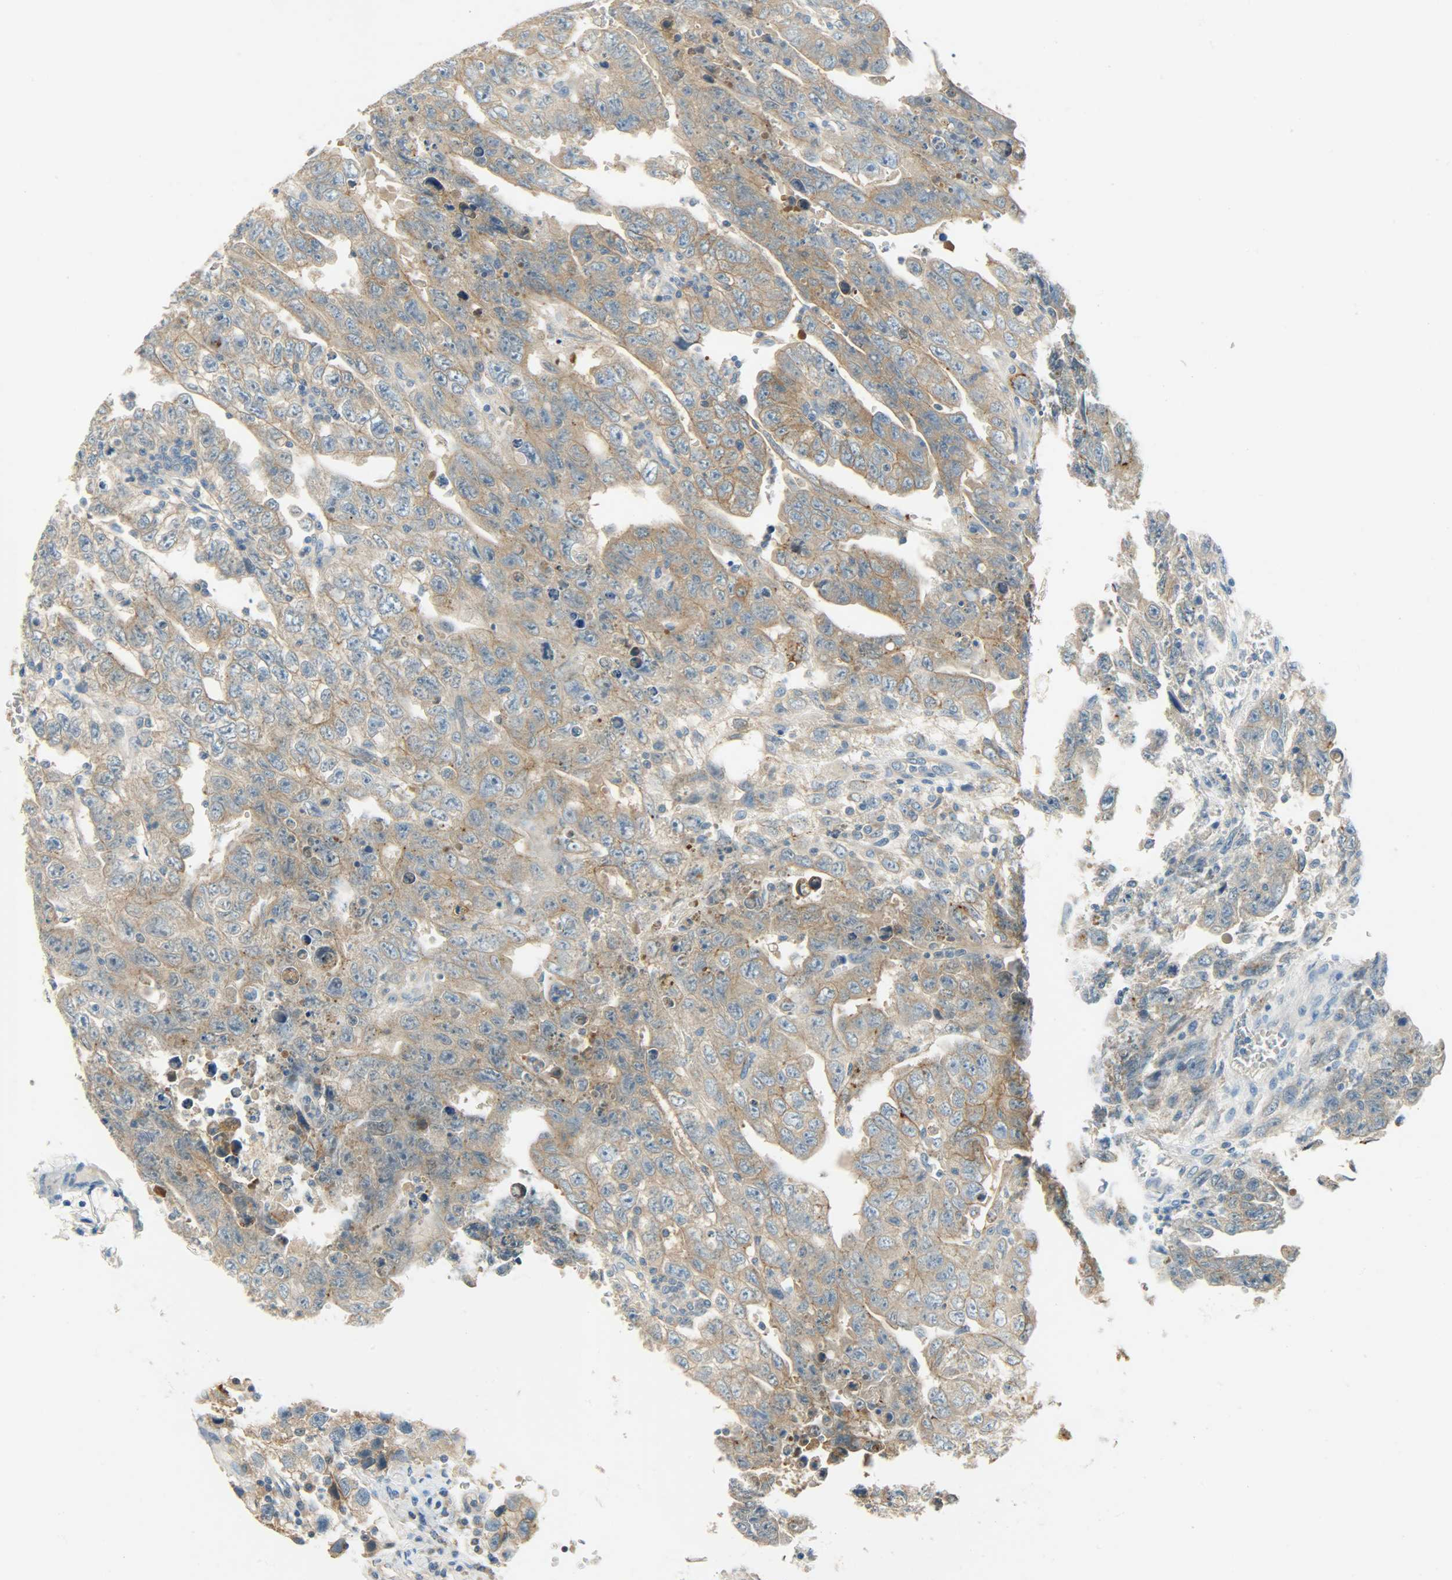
{"staining": {"intensity": "moderate", "quantity": ">75%", "location": "cytoplasmic/membranous"}, "tissue": "testis cancer", "cell_type": "Tumor cells", "image_type": "cancer", "snomed": [{"axis": "morphology", "description": "Carcinoma, Embryonal, NOS"}, {"axis": "topography", "description": "Testis"}], "caption": "Immunohistochemistry (IHC) (DAB (3,3'-diaminobenzidine)) staining of human testis embryonal carcinoma displays moderate cytoplasmic/membranous protein staining in about >75% of tumor cells.", "gene": "DSG2", "patient": {"sex": "male", "age": 28}}